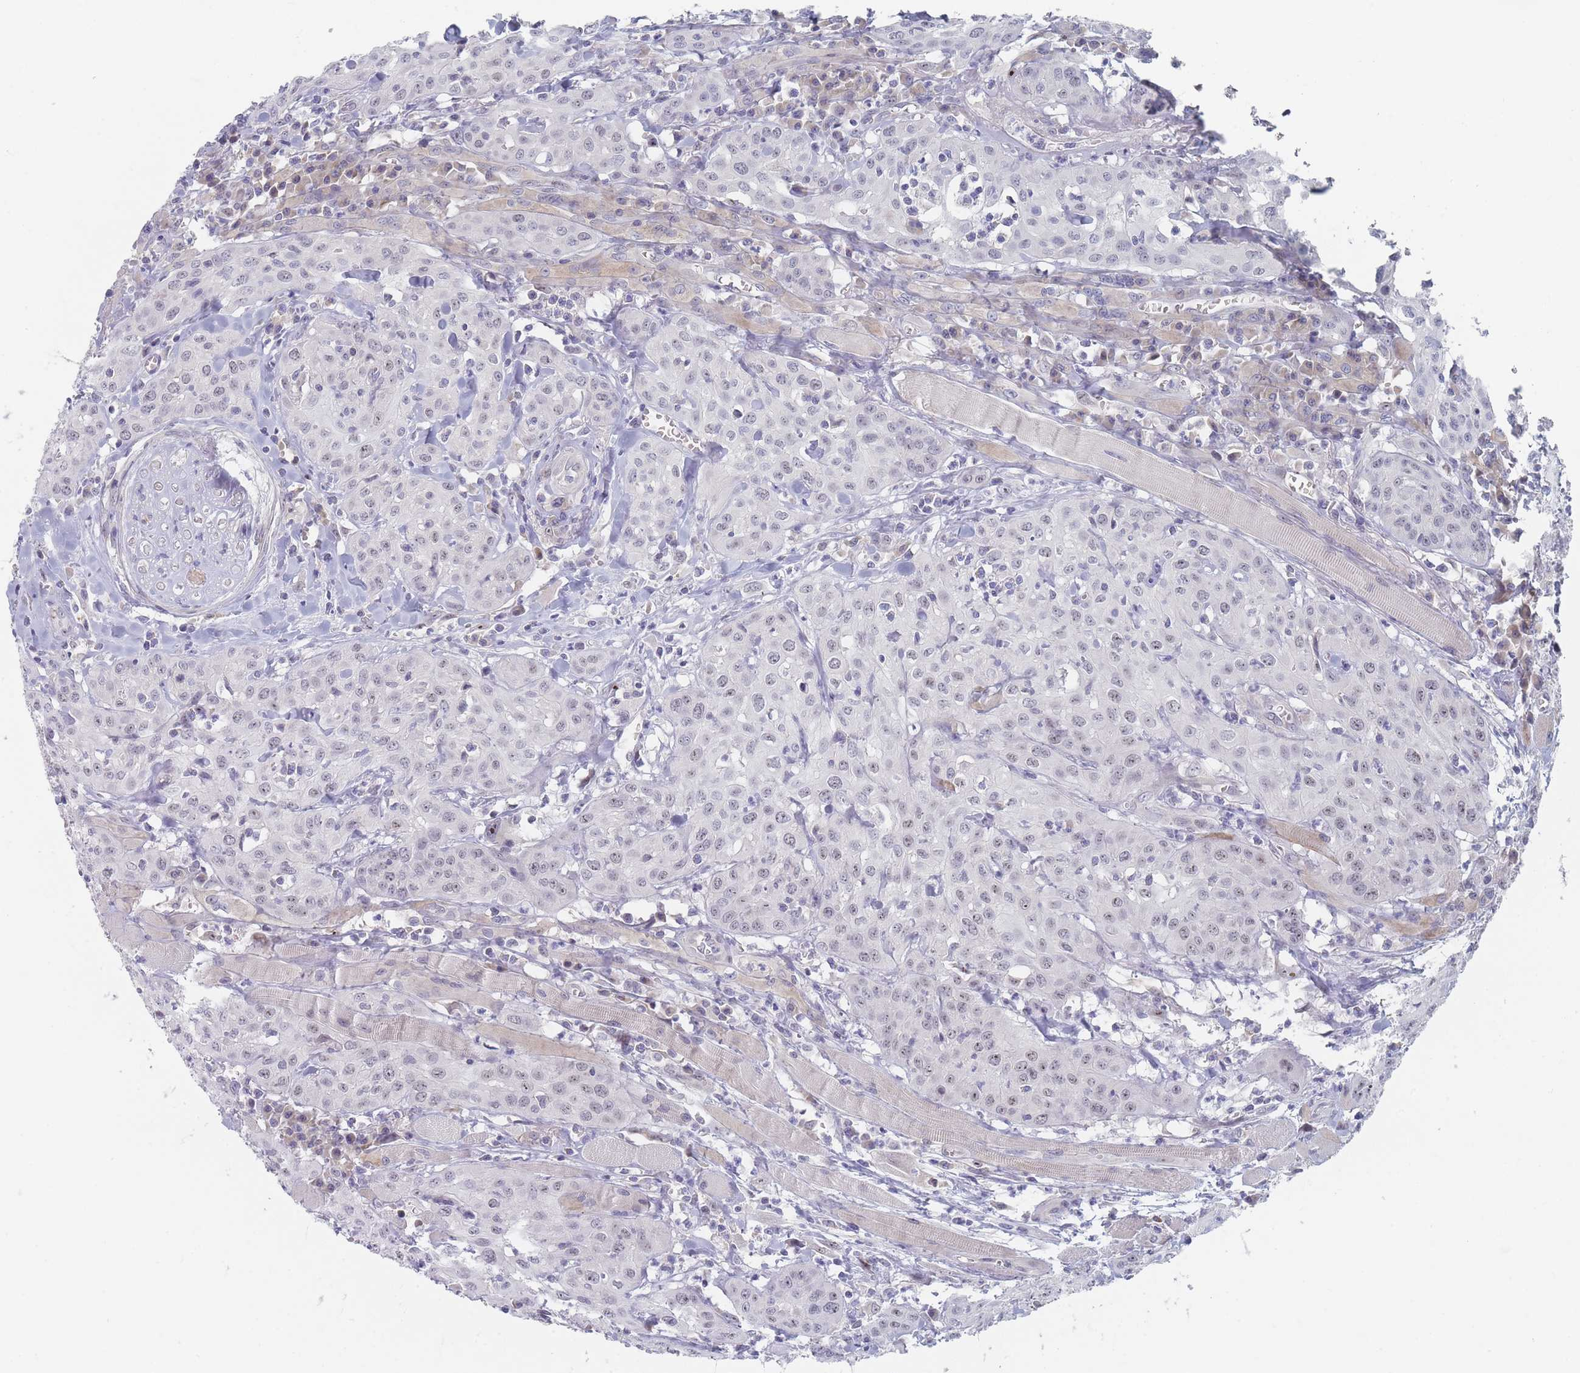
{"staining": {"intensity": "negative", "quantity": "none", "location": "none"}, "tissue": "head and neck cancer", "cell_type": "Tumor cells", "image_type": "cancer", "snomed": [{"axis": "morphology", "description": "Squamous cell carcinoma, NOS"}, {"axis": "topography", "description": "Oral tissue"}, {"axis": "topography", "description": "Head-Neck"}], "caption": "This is an IHC photomicrograph of head and neck cancer (squamous cell carcinoma). There is no expression in tumor cells.", "gene": "RNF8", "patient": {"sex": "female", "age": 70}}